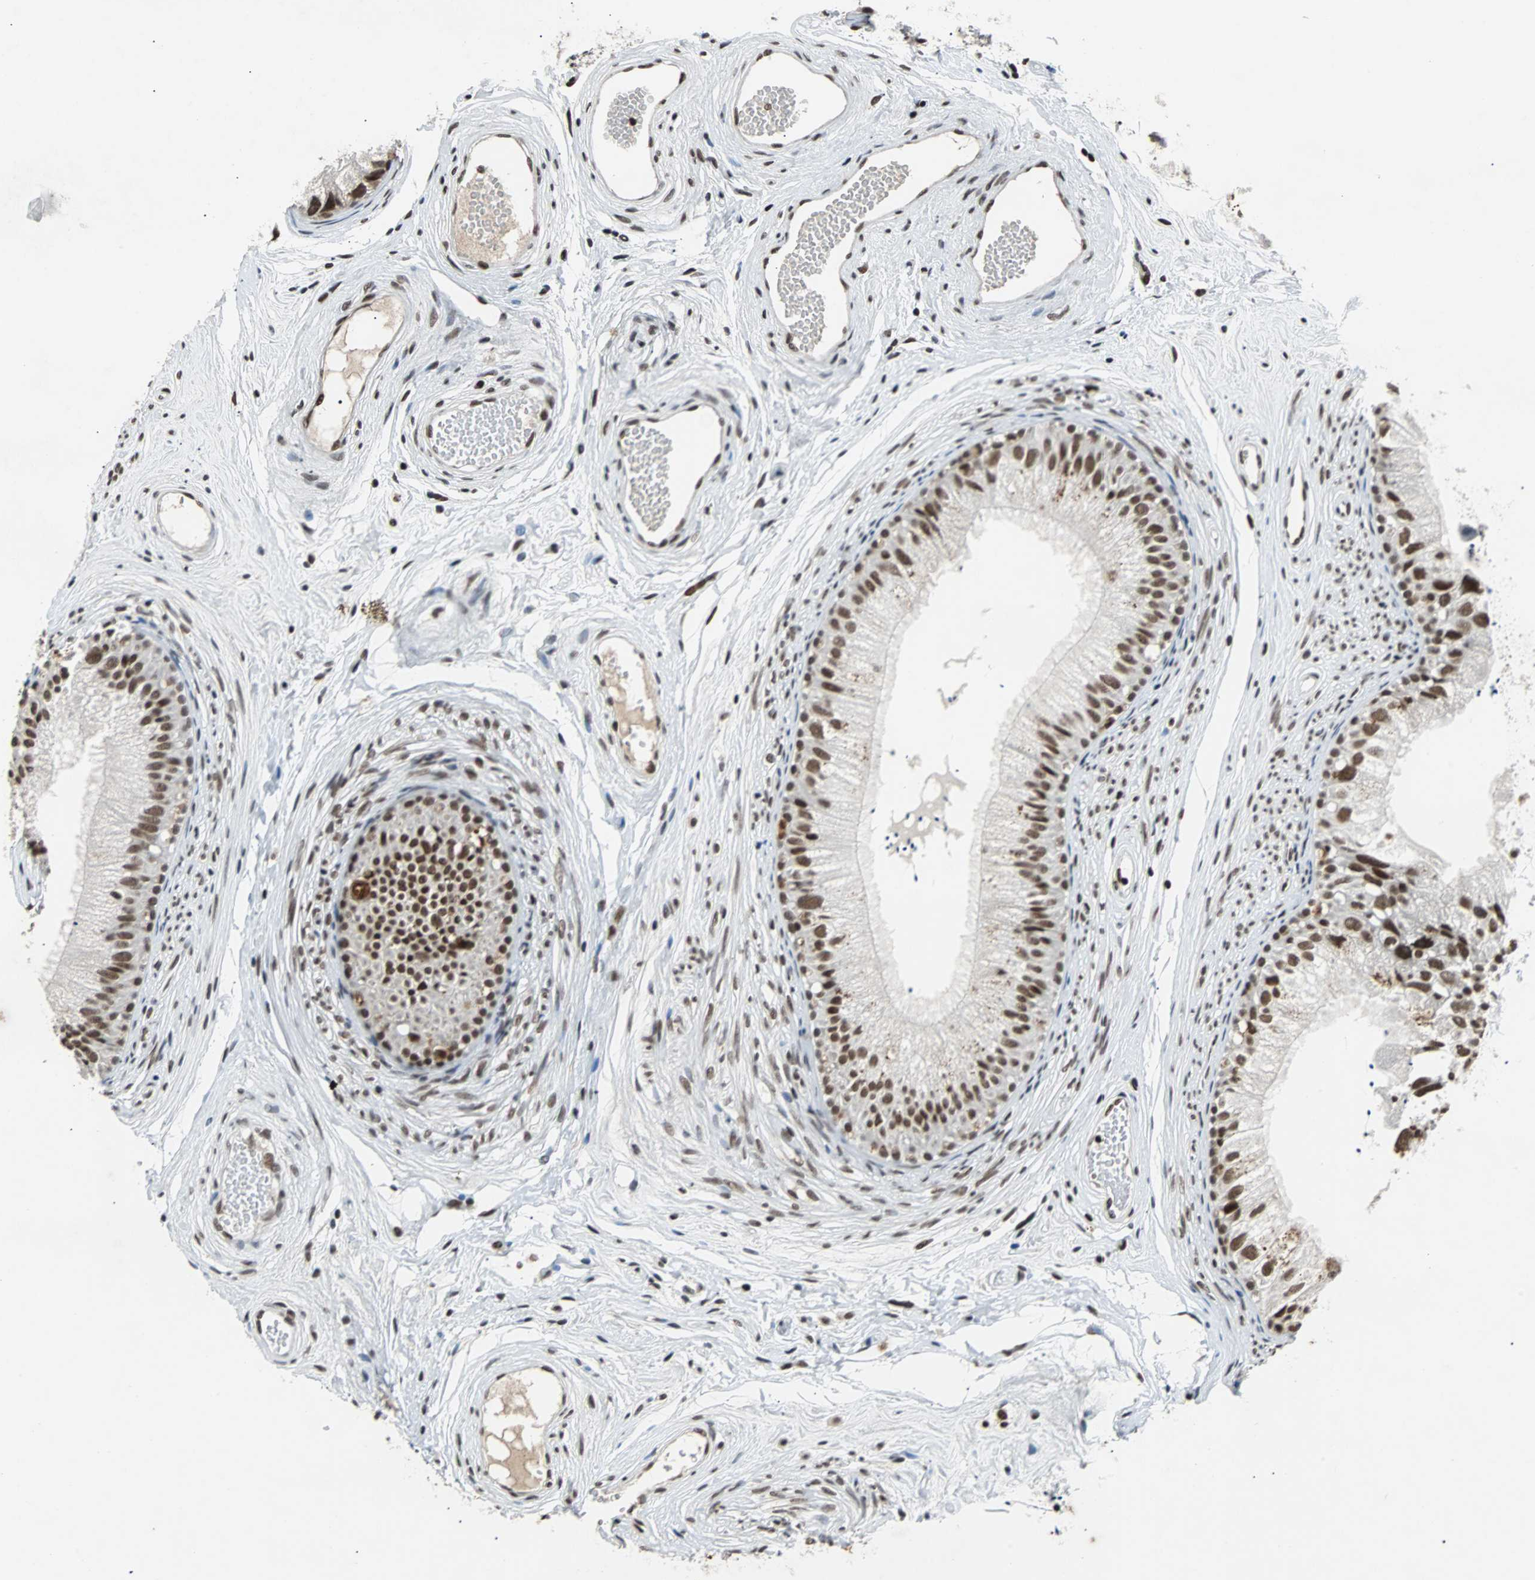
{"staining": {"intensity": "moderate", "quantity": ">75%", "location": "cytoplasmic/membranous,nuclear"}, "tissue": "epididymis", "cell_type": "Glandular cells", "image_type": "normal", "snomed": [{"axis": "morphology", "description": "Normal tissue, NOS"}, {"axis": "topography", "description": "Epididymis"}], "caption": "This micrograph reveals immunohistochemistry staining of unremarkable human epididymis, with medium moderate cytoplasmic/membranous,nuclear expression in about >75% of glandular cells.", "gene": "GATAD2A", "patient": {"sex": "male", "age": 56}}